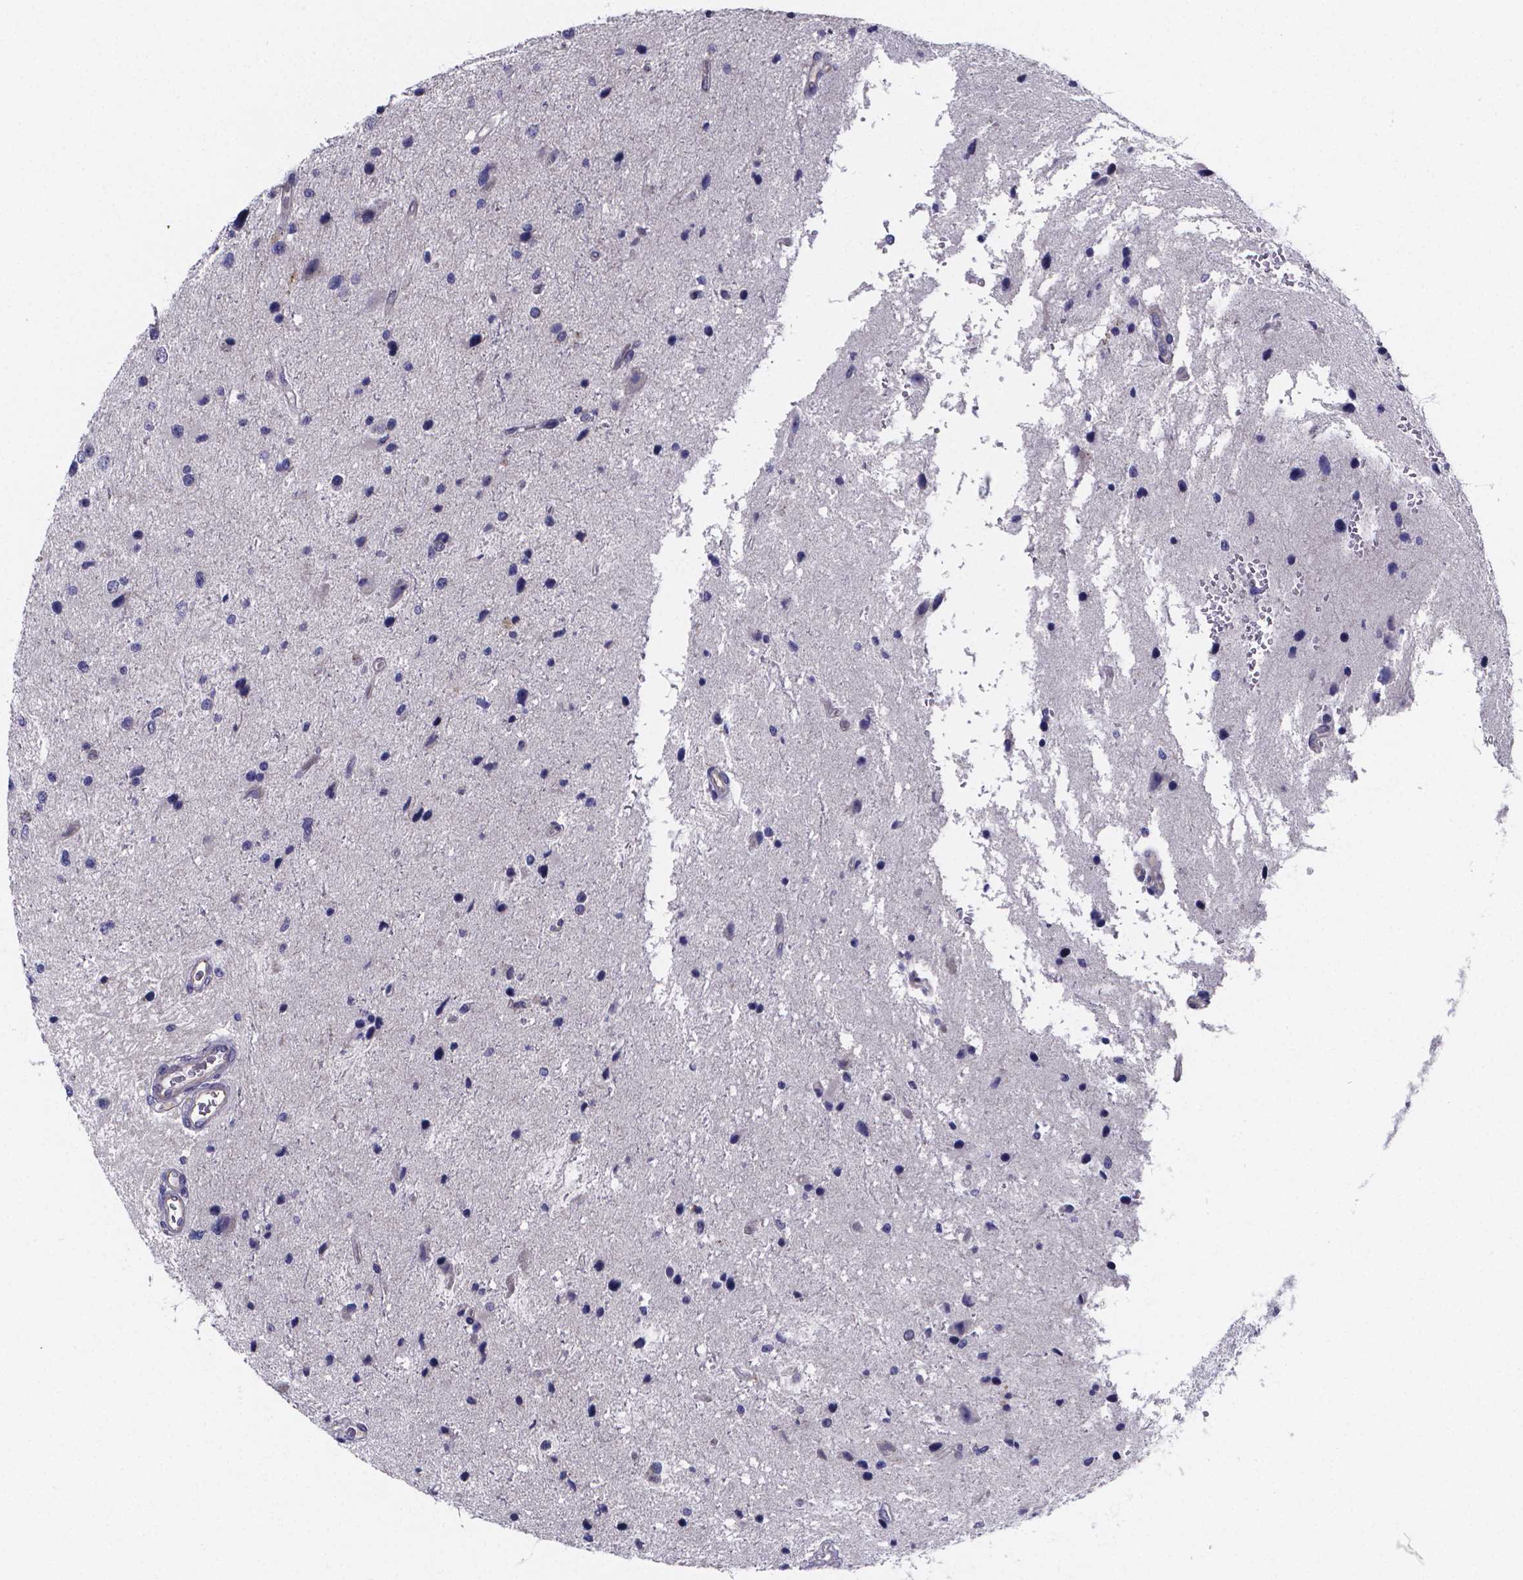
{"staining": {"intensity": "negative", "quantity": "none", "location": "none"}, "tissue": "glioma", "cell_type": "Tumor cells", "image_type": "cancer", "snomed": [{"axis": "morphology", "description": "Glioma, malignant, Low grade"}, {"axis": "topography", "description": "Brain"}], "caption": "This is an immunohistochemistry (IHC) image of malignant low-grade glioma. There is no positivity in tumor cells.", "gene": "SFRP4", "patient": {"sex": "female", "age": 32}}